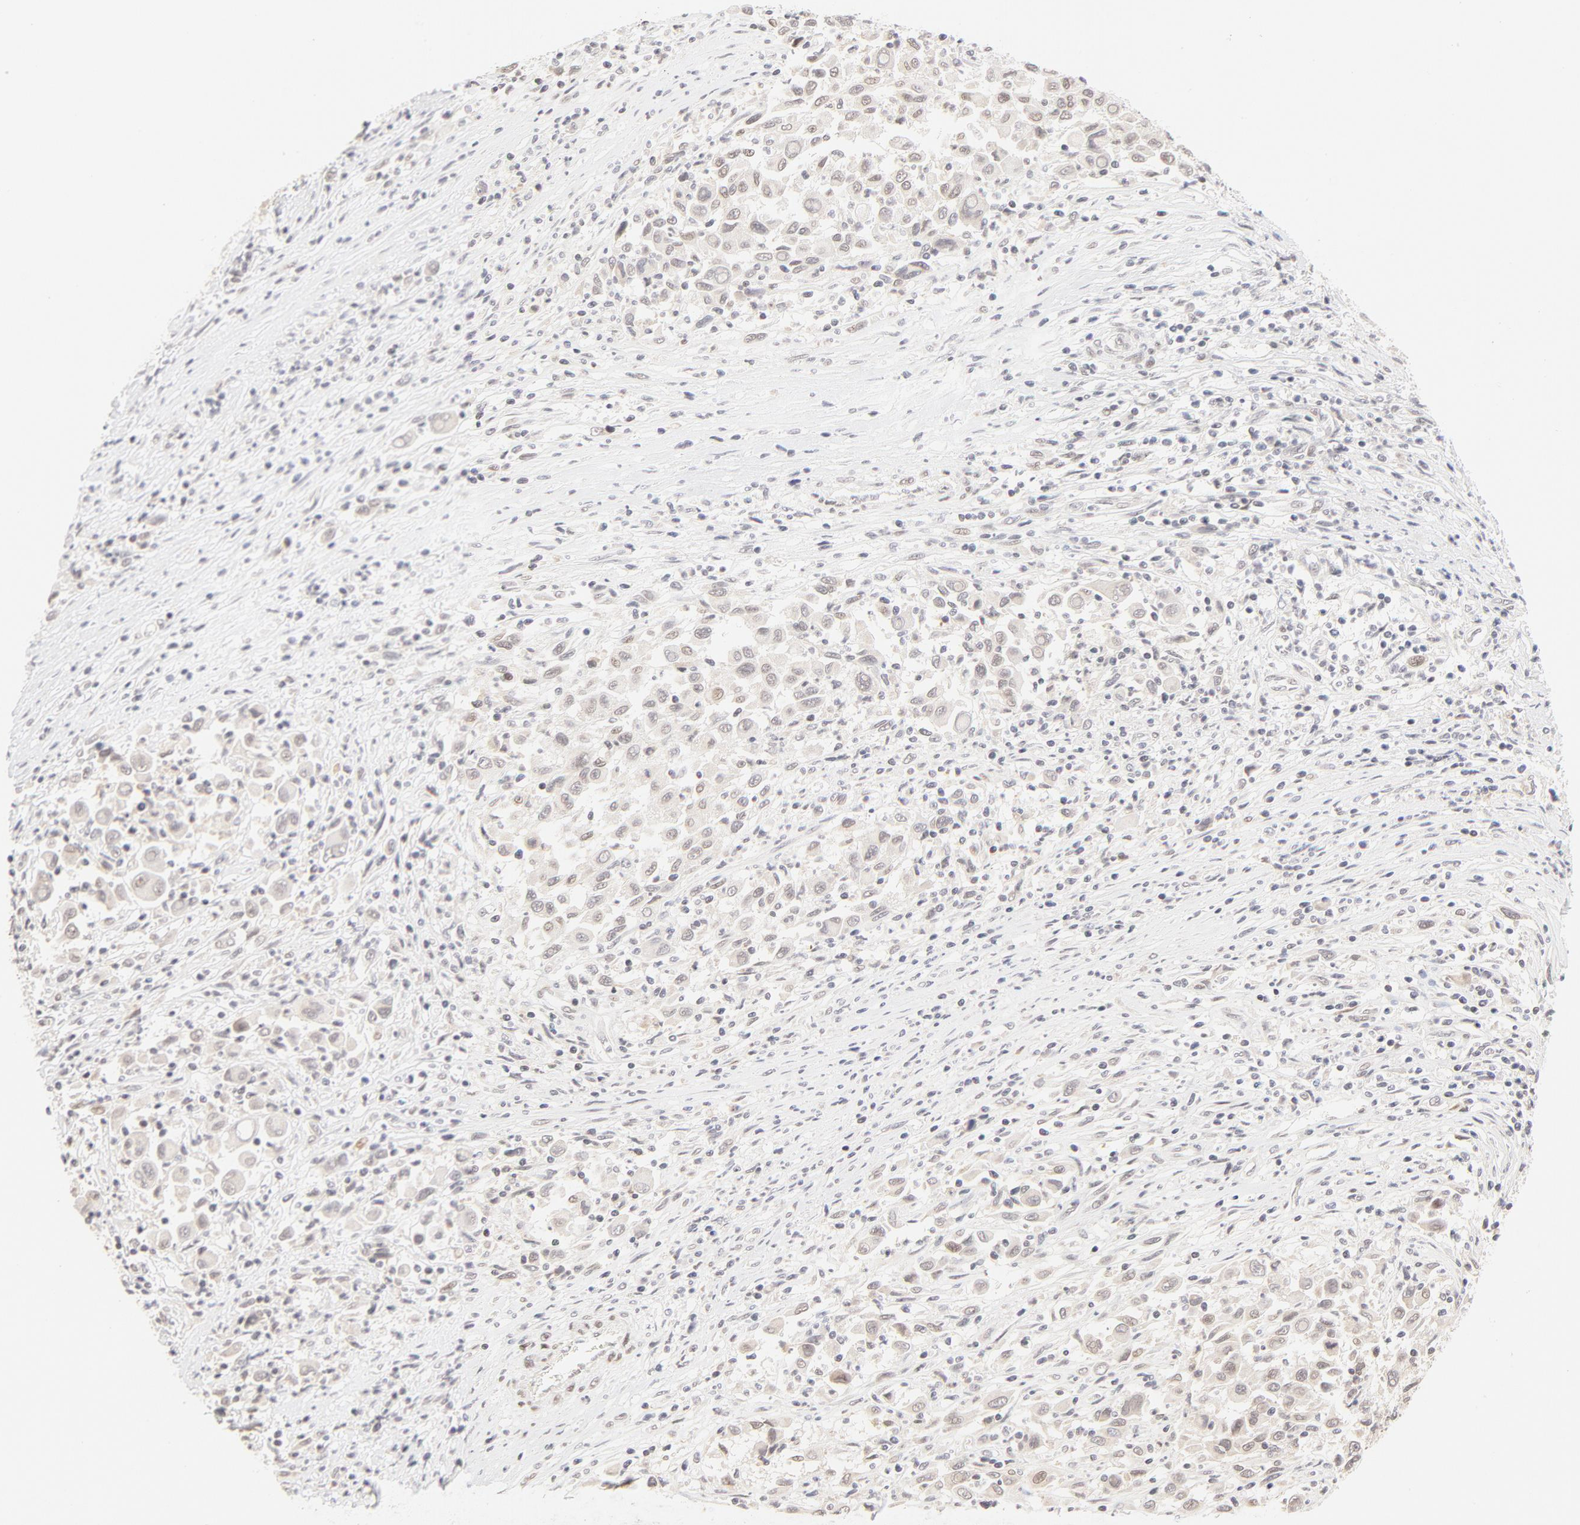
{"staining": {"intensity": "weak", "quantity": "<25%", "location": "nuclear"}, "tissue": "melanoma", "cell_type": "Tumor cells", "image_type": "cancer", "snomed": [{"axis": "morphology", "description": "Malignant melanoma, Metastatic site"}, {"axis": "topography", "description": "Lymph node"}], "caption": "An IHC image of melanoma is shown. There is no staining in tumor cells of melanoma. (Brightfield microscopy of DAB immunohistochemistry at high magnification).", "gene": "PBX3", "patient": {"sex": "male", "age": 61}}